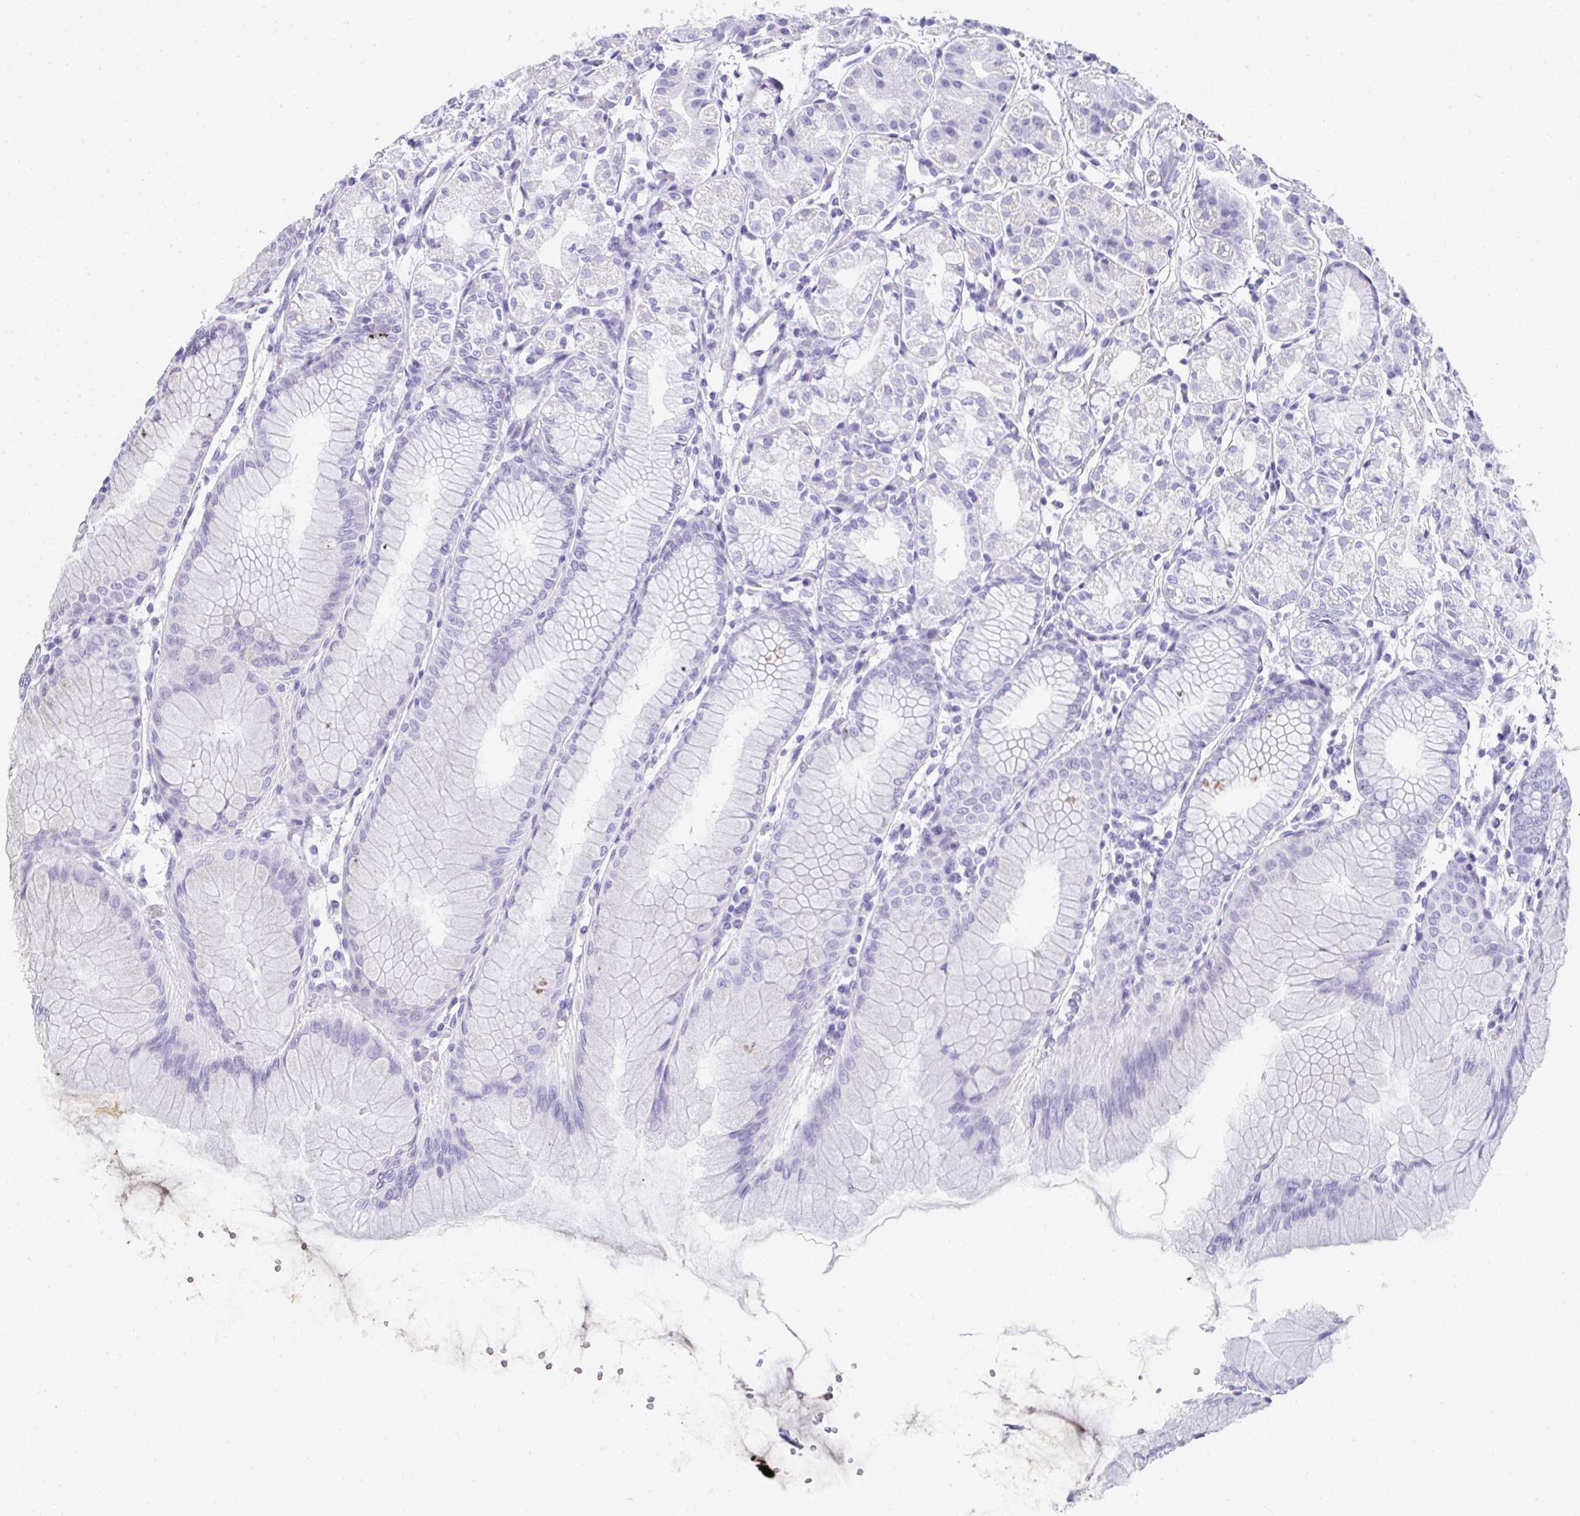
{"staining": {"intensity": "negative", "quantity": "none", "location": "none"}, "tissue": "stomach", "cell_type": "Glandular cells", "image_type": "normal", "snomed": [{"axis": "morphology", "description": "Normal tissue, NOS"}, {"axis": "topography", "description": "Stomach"}], "caption": "High power microscopy micrograph of an immunohistochemistry (IHC) micrograph of normal stomach, revealing no significant positivity in glandular cells.", "gene": "RLF", "patient": {"sex": "female", "age": 57}}